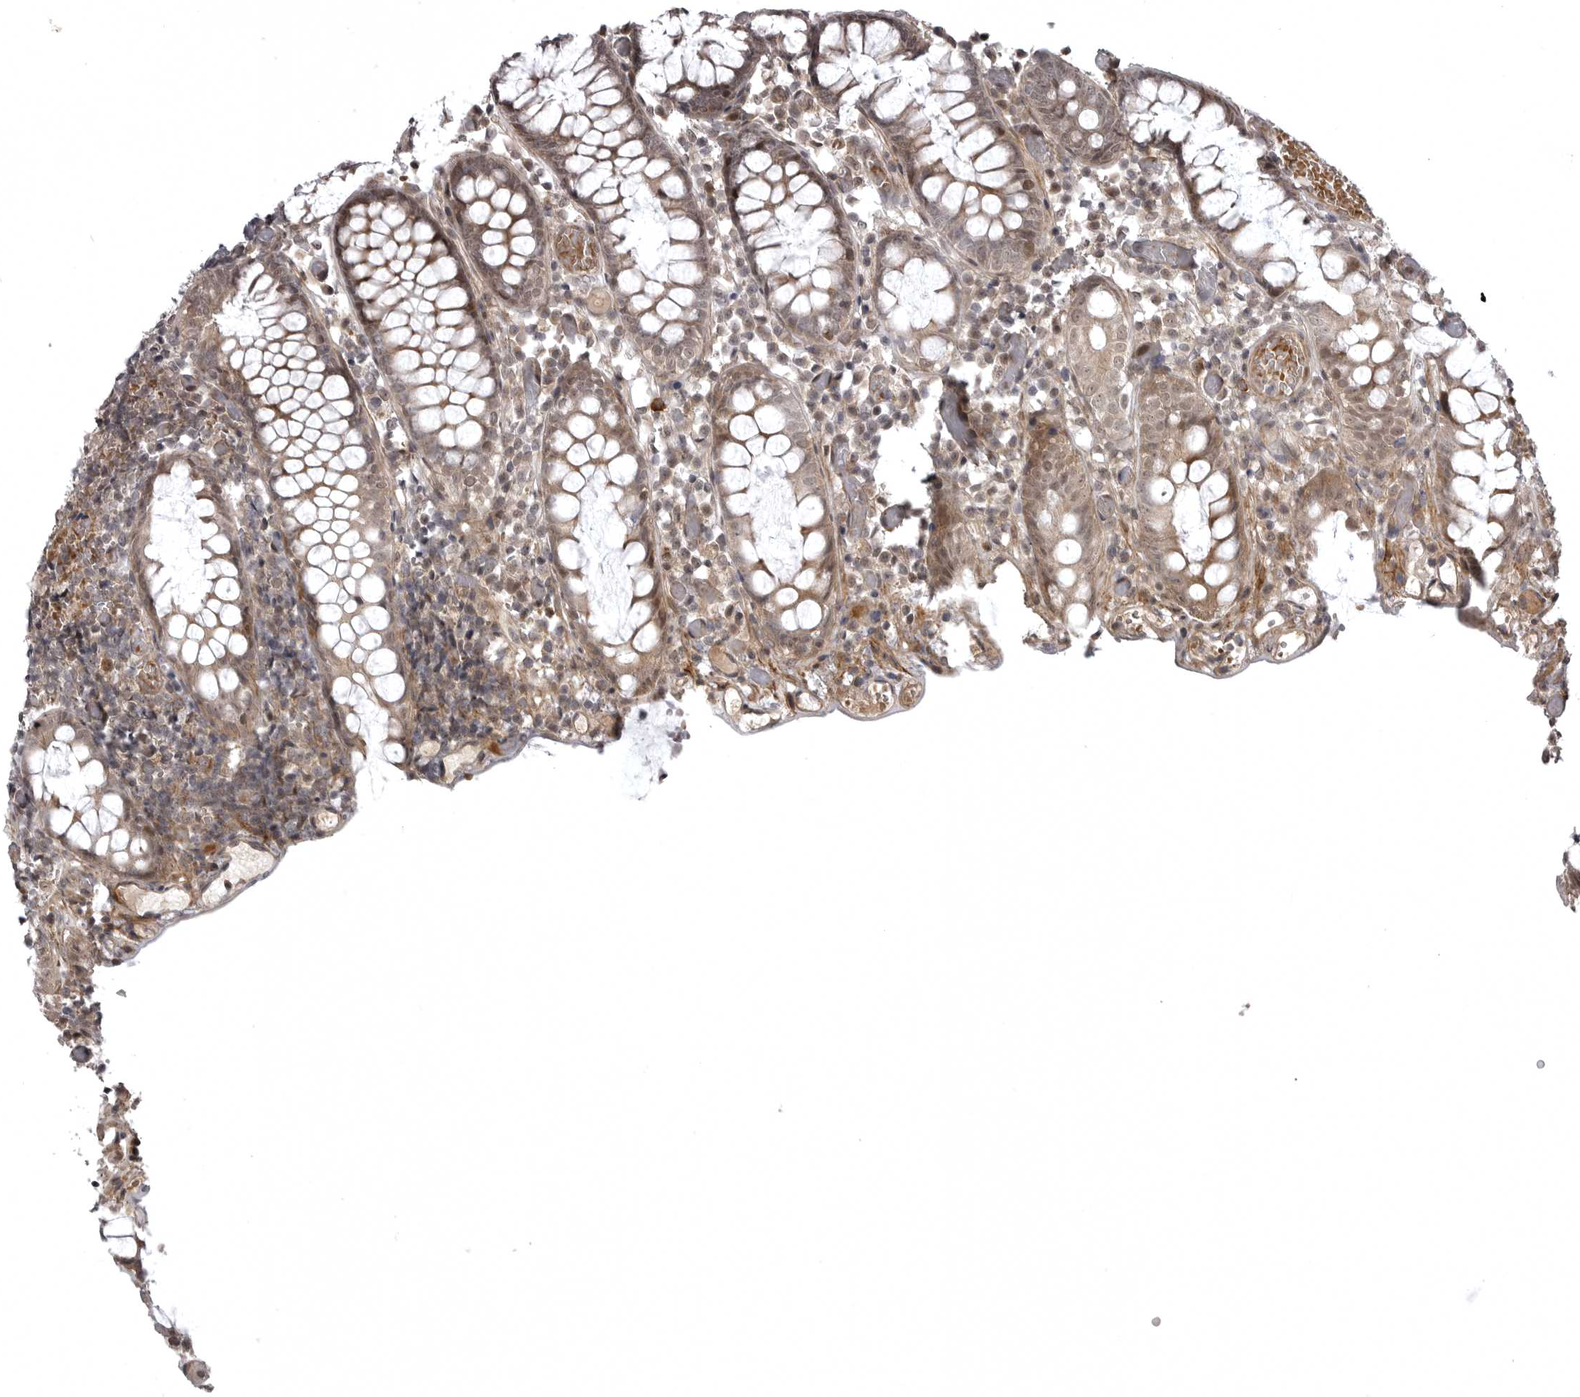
{"staining": {"intensity": "moderate", "quantity": ">75%", "location": "cytoplasmic/membranous"}, "tissue": "colon", "cell_type": "Endothelial cells", "image_type": "normal", "snomed": [{"axis": "morphology", "description": "Normal tissue, NOS"}, {"axis": "topography", "description": "Colon"}], "caption": "The micrograph demonstrates a brown stain indicating the presence of a protein in the cytoplasmic/membranous of endothelial cells in colon.", "gene": "SNX16", "patient": {"sex": "male", "age": 14}}